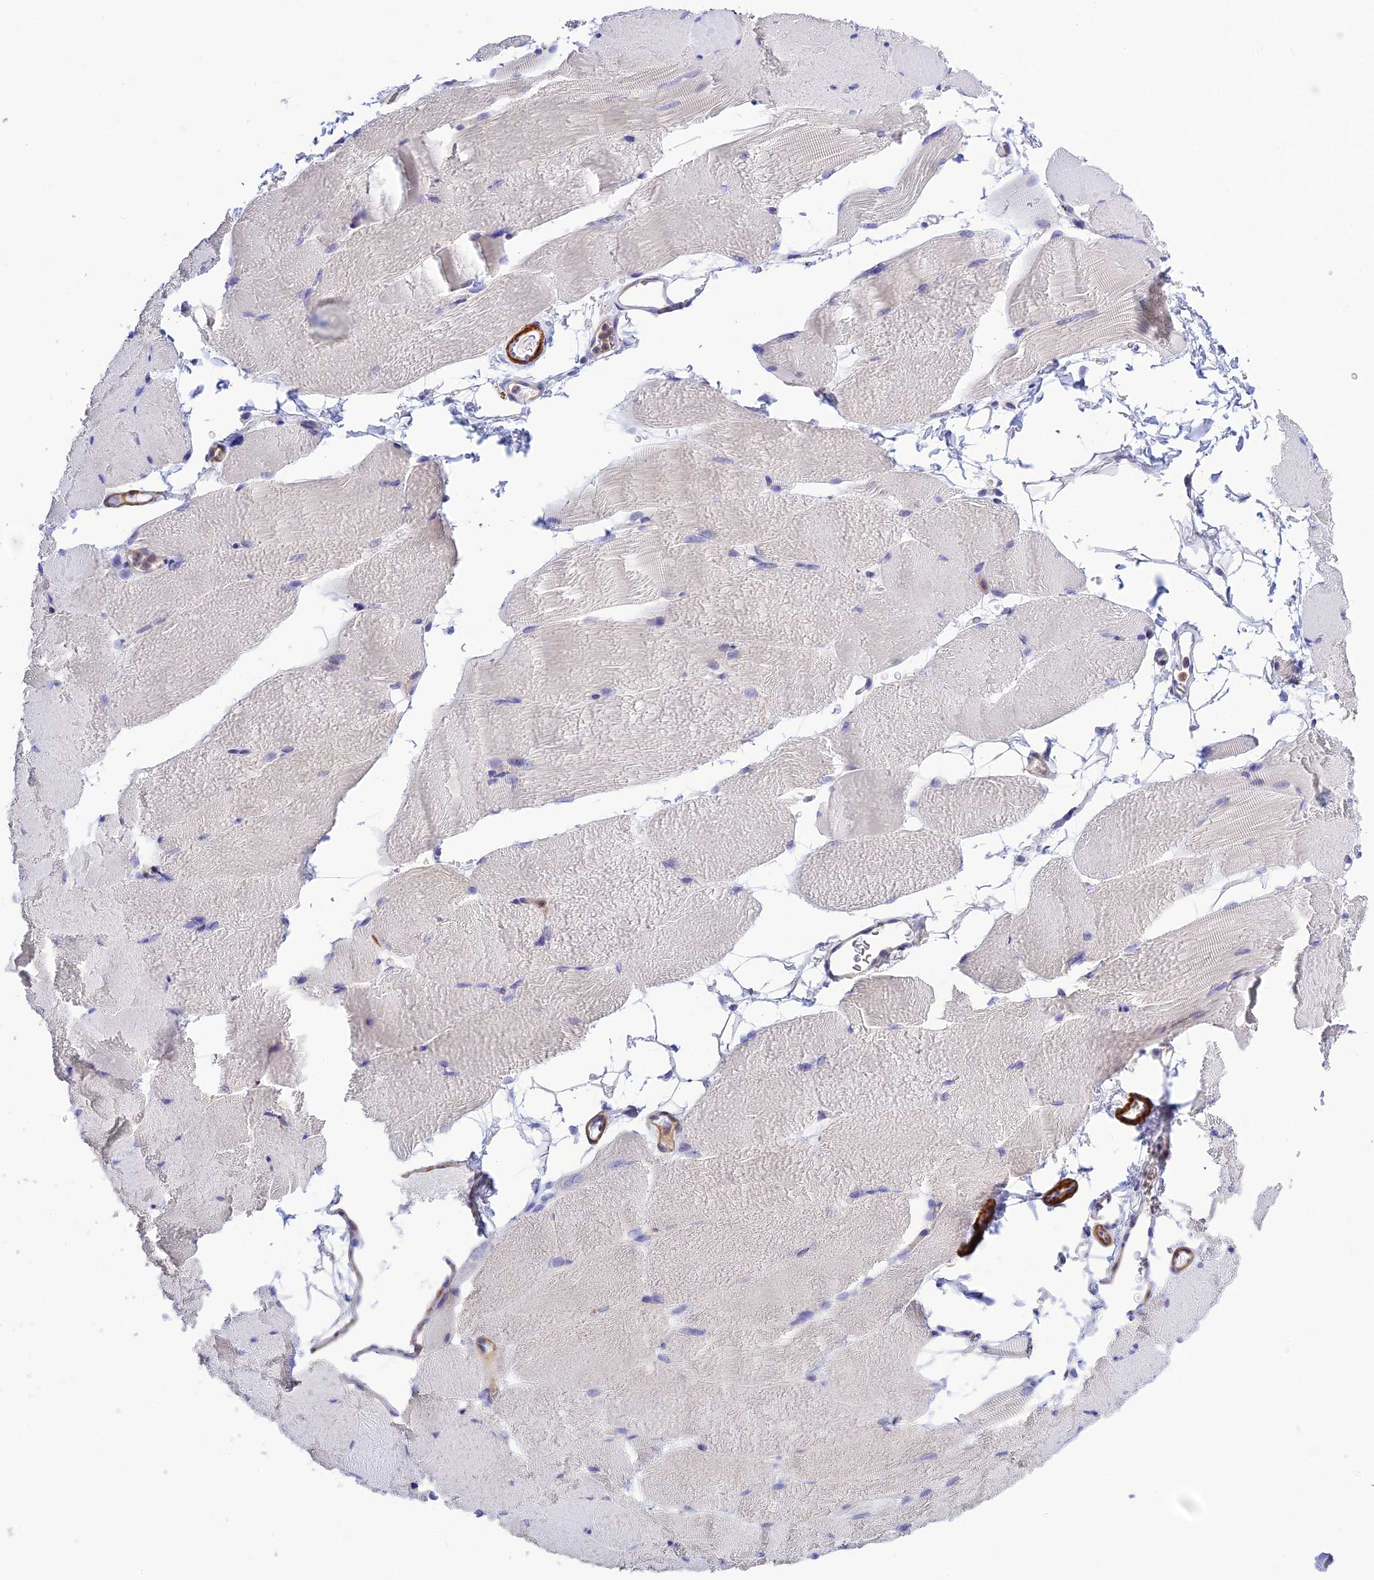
{"staining": {"intensity": "negative", "quantity": "none", "location": "none"}, "tissue": "skeletal muscle", "cell_type": "Myocytes", "image_type": "normal", "snomed": [{"axis": "morphology", "description": "Normal tissue, NOS"}, {"axis": "topography", "description": "Skeletal muscle"}, {"axis": "topography", "description": "Parathyroid gland"}], "caption": "DAB (3,3'-diaminobenzidine) immunohistochemical staining of unremarkable human skeletal muscle reveals no significant expression in myocytes. The staining was performed using DAB (3,3'-diaminobenzidine) to visualize the protein expression in brown, while the nuclei were stained in blue with hematoxylin (Magnification: 20x).", "gene": "ZDHHC16", "patient": {"sex": "female", "age": 37}}